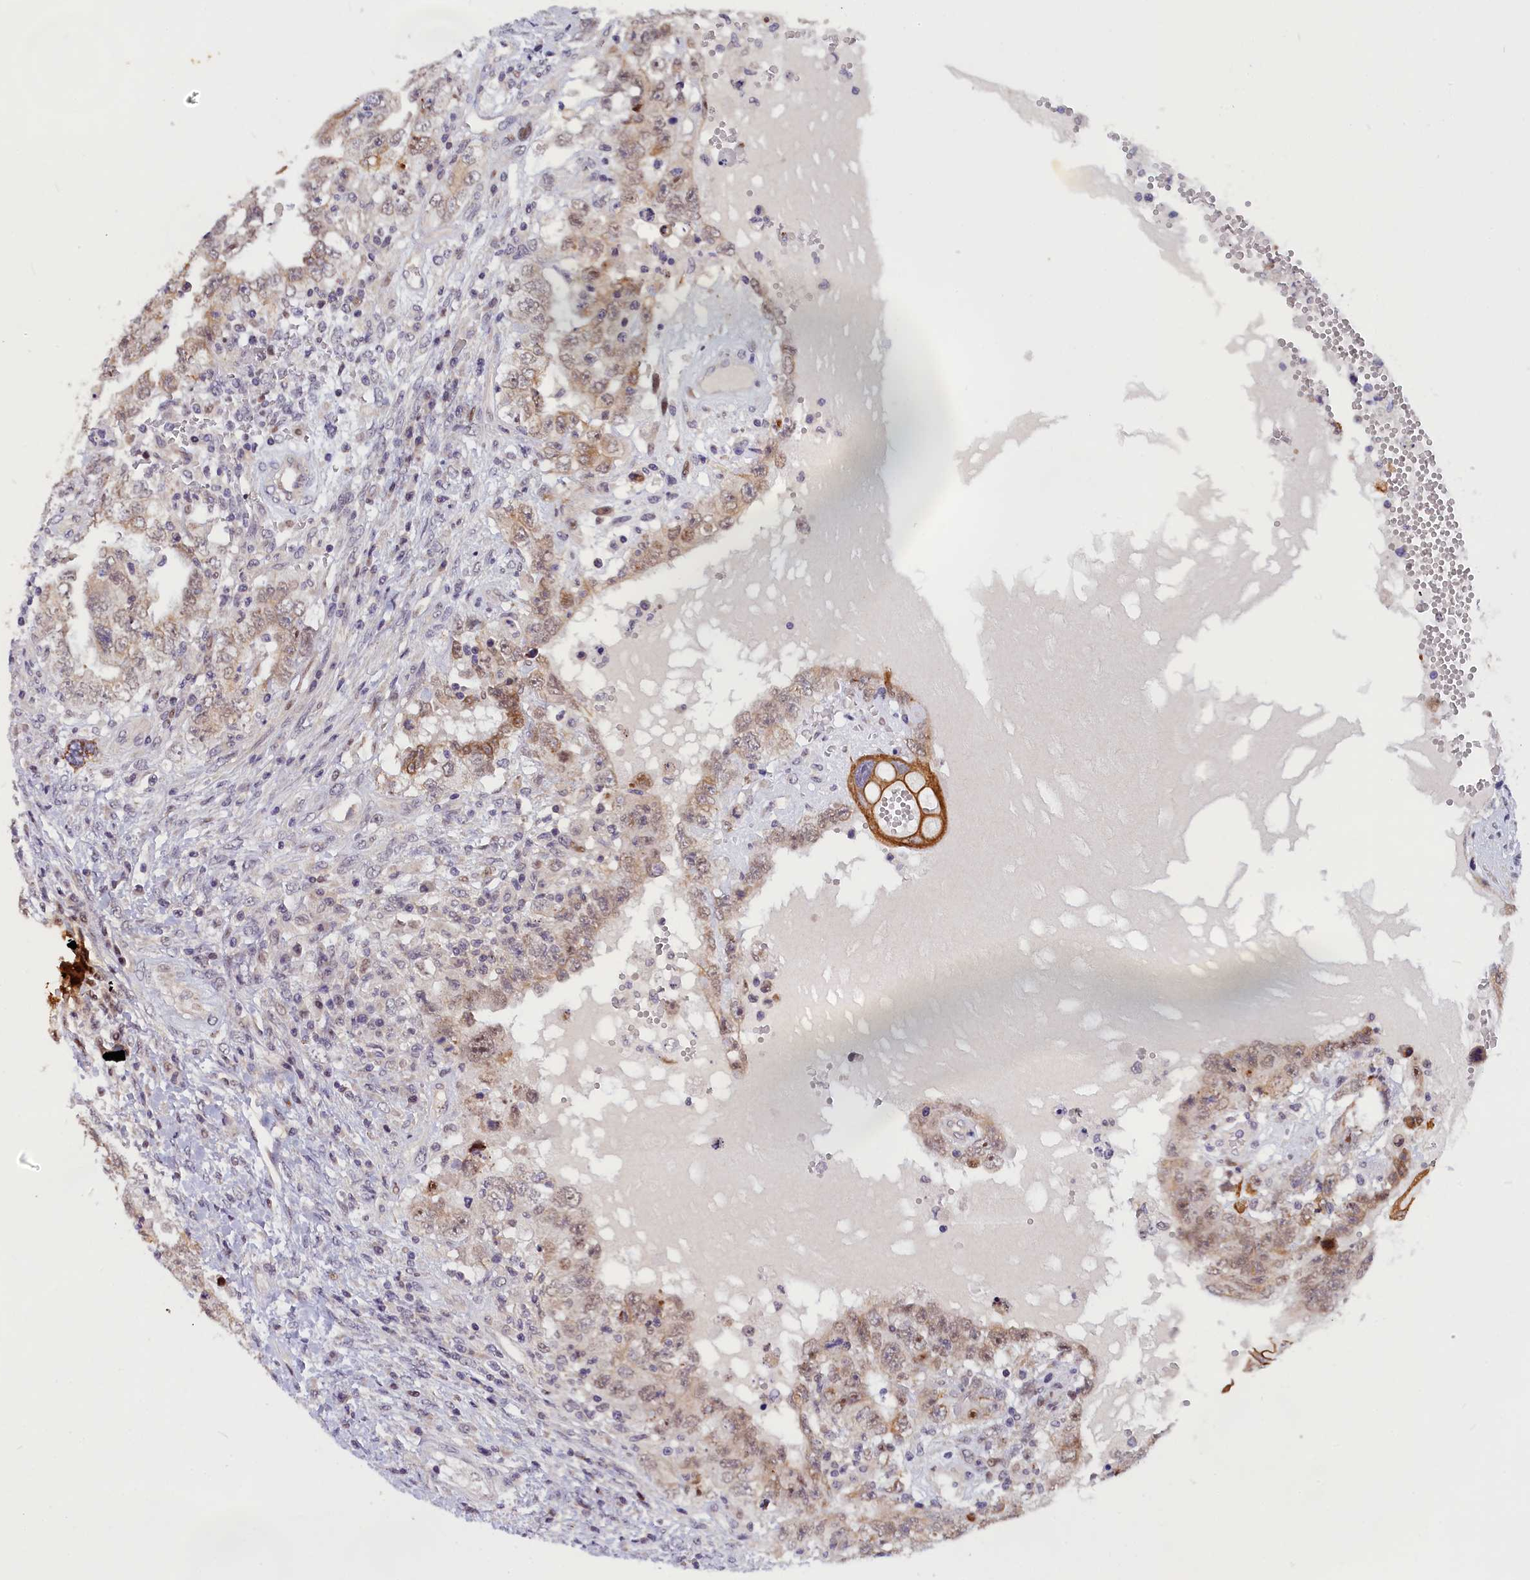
{"staining": {"intensity": "weak", "quantity": "25%-75%", "location": "cytoplasmic/membranous,nuclear"}, "tissue": "testis cancer", "cell_type": "Tumor cells", "image_type": "cancer", "snomed": [{"axis": "morphology", "description": "Carcinoma, Embryonal, NOS"}, {"axis": "topography", "description": "Testis"}], "caption": "A brown stain labels weak cytoplasmic/membranous and nuclear staining of a protein in human testis cancer tumor cells.", "gene": "ANKRD34B", "patient": {"sex": "male", "age": 26}}